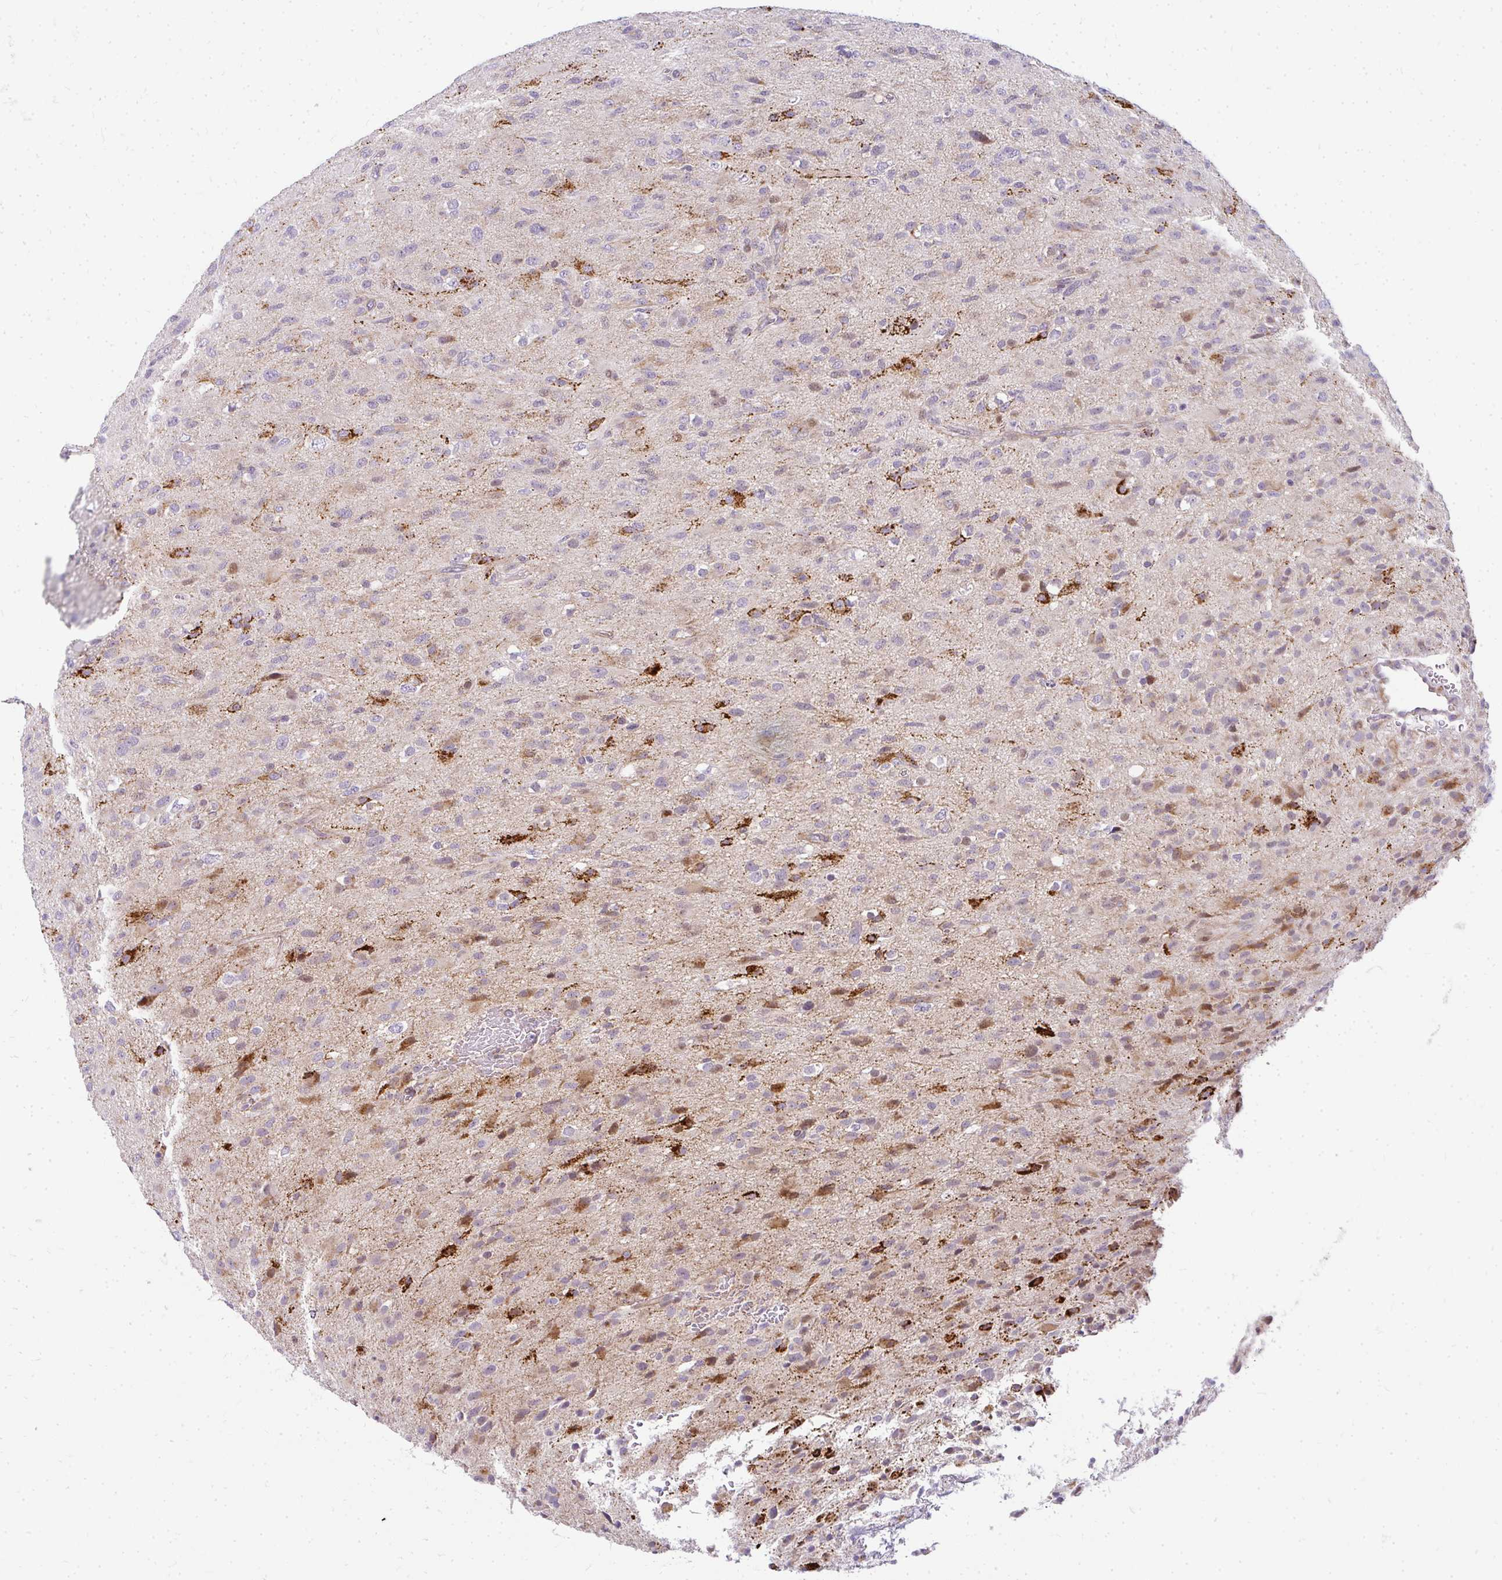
{"staining": {"intensity": "strong", "quantity": "<25%", "location": "cytoplasmic/membranous"}, "tissue": "glioma", "cell_type": "Tumor cells", "image_type": "cancer", "snomed": [{"axis": "morphology", "description": "Glioma, malignant, Low grade"}, {"axis": "topography", "description": "Brain"}], "caption": "An image showing strong cytoplasmic/membranous positivity in about <25% of tumor cells in glioma, as visualized by brown immunohistochemical staining.", "gene": "PLA2G5", "patient": {"sex": "male", "age": 65}}